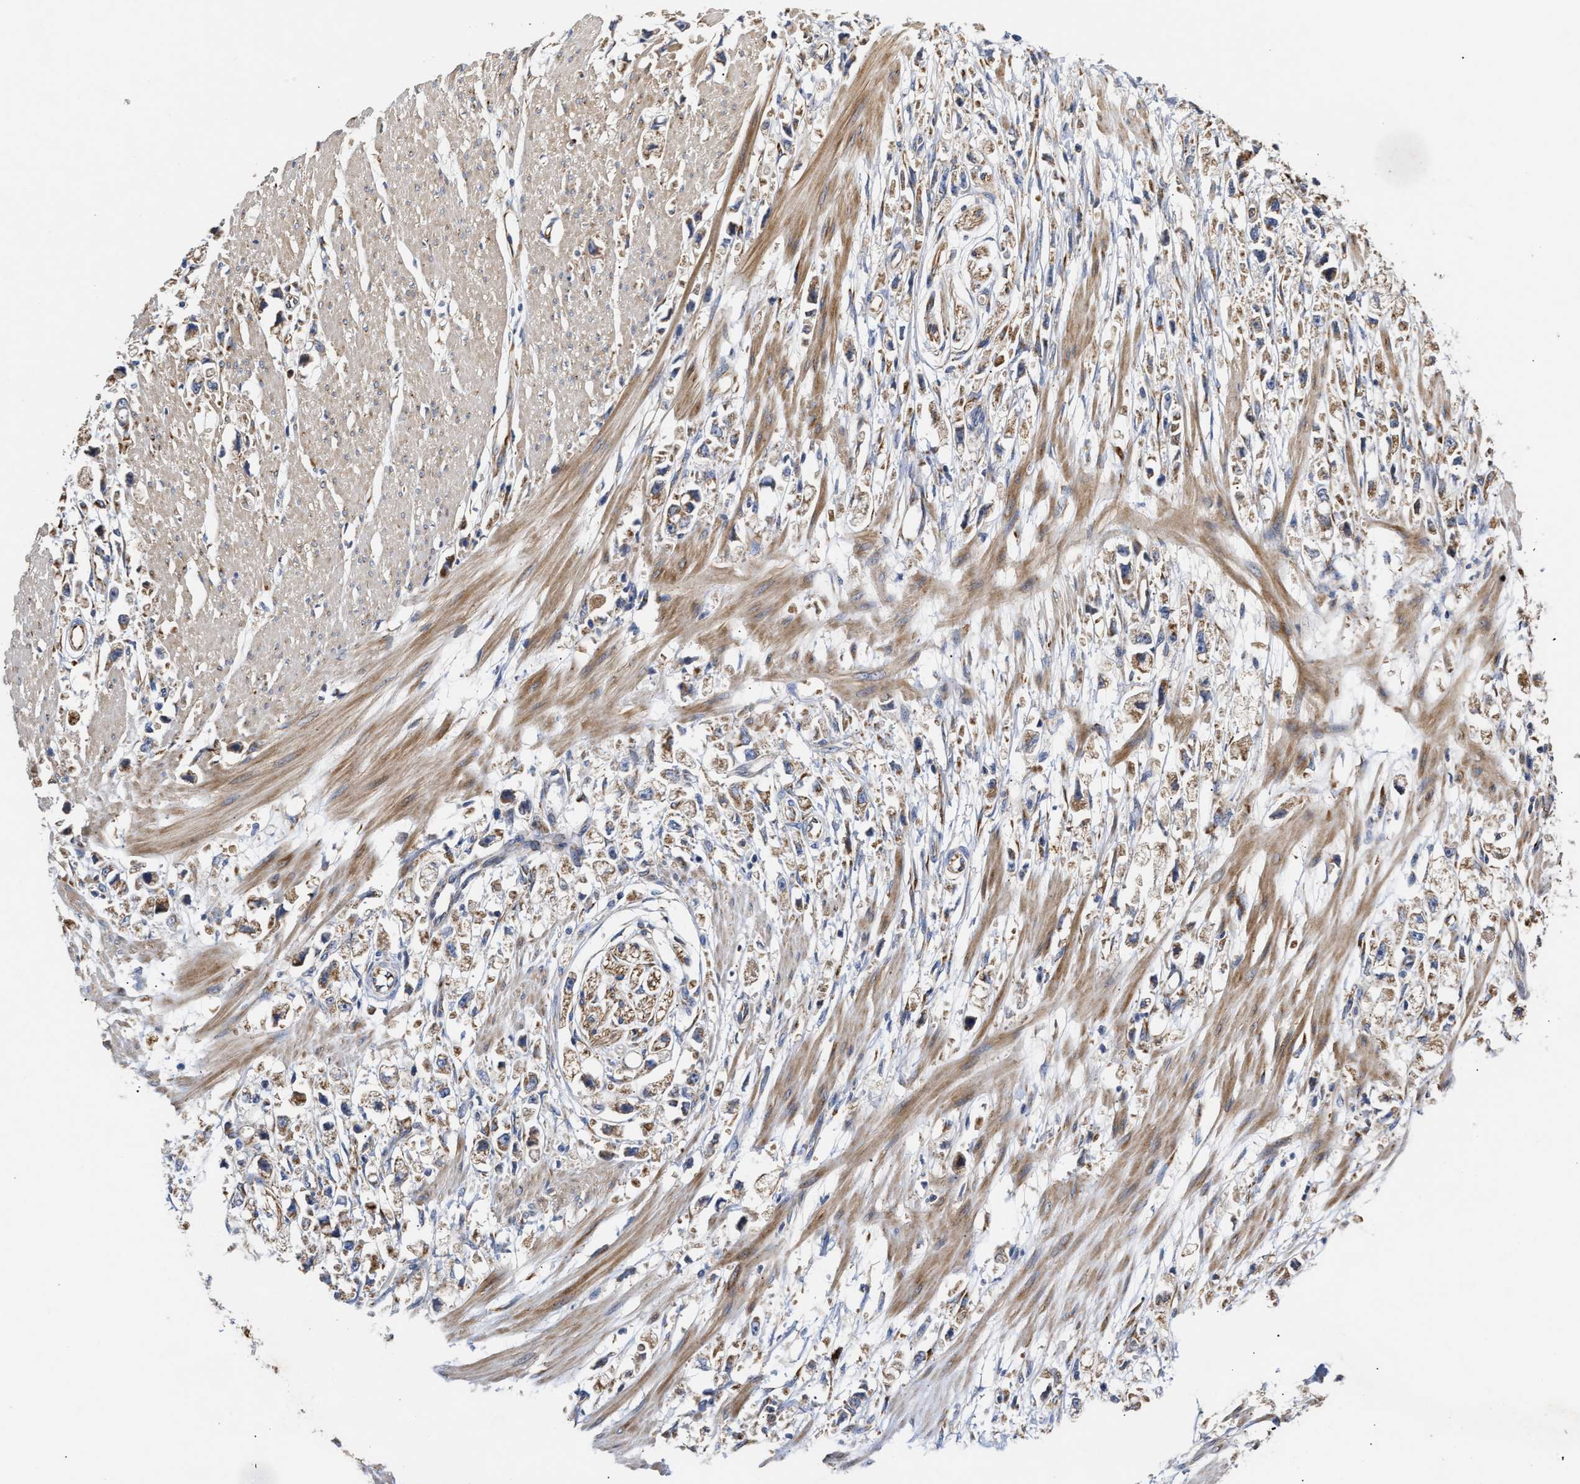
{"staining": {"intensity": "moderate", "quantity": ">75%", "location": "cytoplasmic/membranous"}, "tissue": "stomach cancer", "cell_type": "Tumor cells", "image_type": "cancer", "snomed": [{"axis": "morphology", "description": "Adenocarcinoma, NOS"}, {"axis": "topography", "description": "Stomach"}], "caption": "A brown stain shows moderate cytoplasmic/membranous positivity of a protein in stomach adenocarcinoma tumor cells. (Brightfield microscopy of DAB IHC at high magnification).", "gene": "MALSU1", "patient": {"sex": "female", "age": 59}}